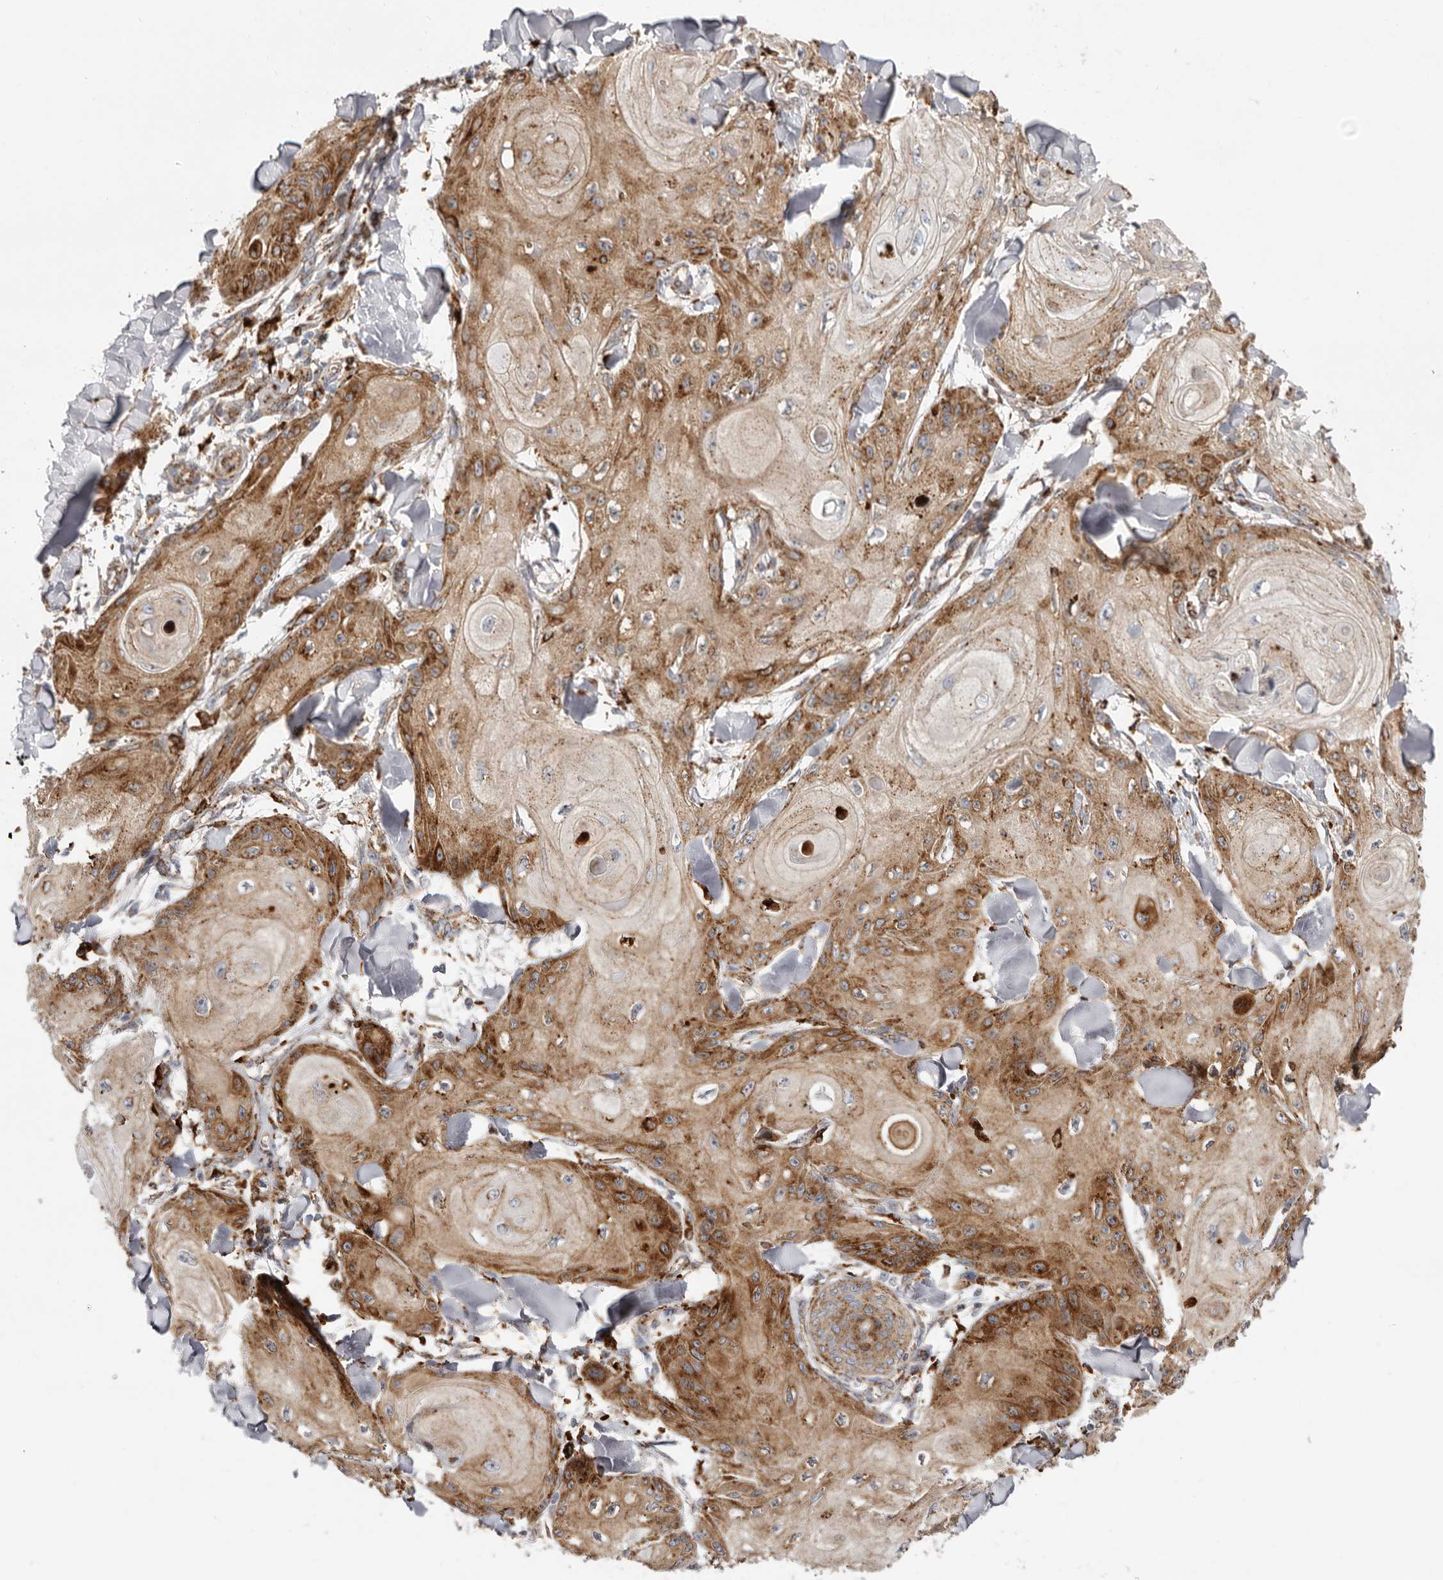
{"staining": {"intensity": "moderate", "quantity": ">75%", "location": "cytoplasmic/membranous"}, "tissue": "skin cancer", "cell_type": "Tumor cells", "image_type": "cancer", "snomed": [{"axis": "morphology", "description": "Squamous cell carcinoma, NOS"}, {"axis": "topography", "description": "Skin"}], "caption": "Tumor cells exhibit medium levels of moderate cytoplasmic/membranous positivity in about >75% of cells in skin cancer (squamous cell carcinoma).", "gene": "GRN", "patient": {"sex": "male", "age": 74}}